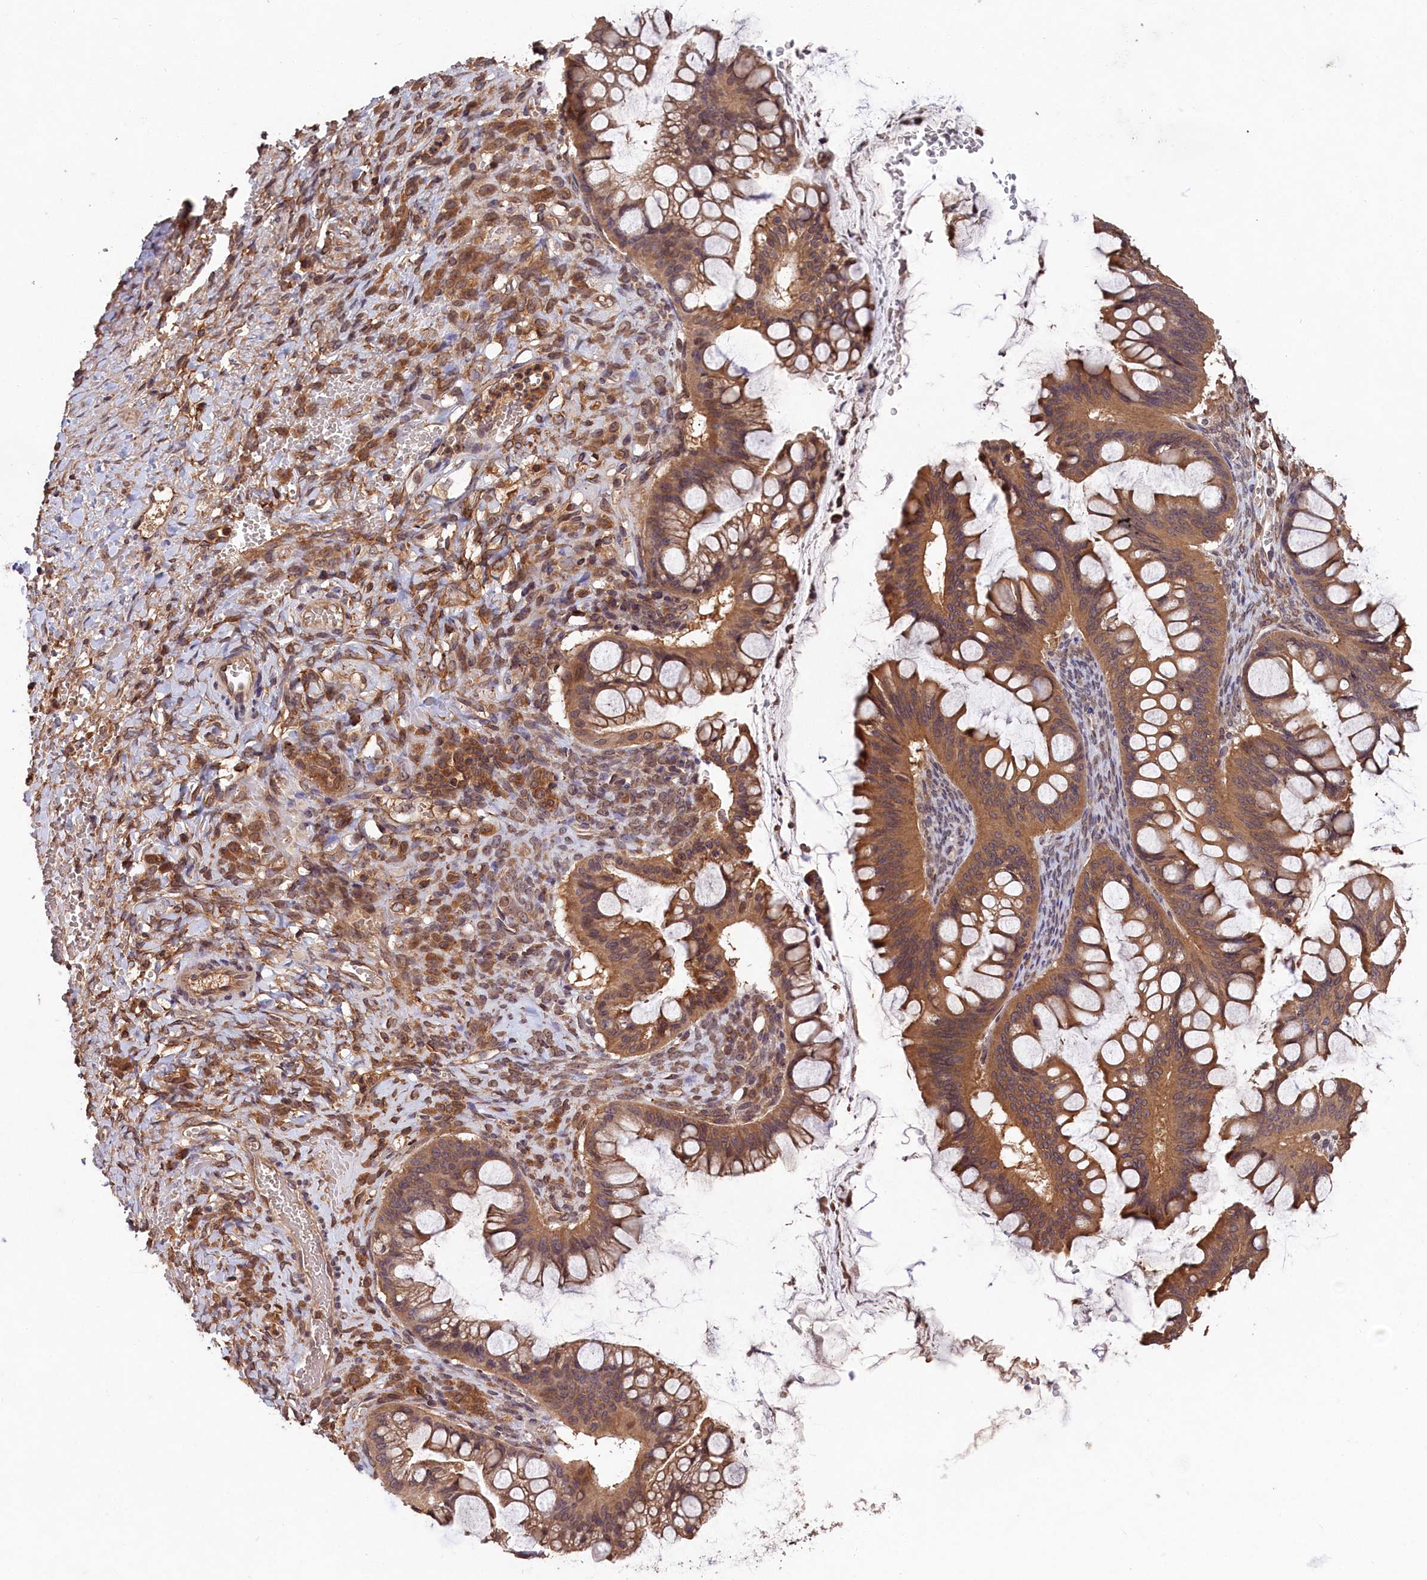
{"staining": {"intensity": "moderate", "quantity": ">75%", "location": "cytoplasmic/membranous"}, "tissue": "ovarian cancer", "cell_type": "Tumor cells", "image_type": "cancer", "snomed": [{"axis": "morphology", "description": "Cystadenocarcinoma, mucinous, NOS"}, {"axis": "topography", "description": "Ovary"}], "caption": "A brown stain highlights moderate cytoplasmic/membranous staining of a protein in mucinous cystadenocarcinoma (ovarian) tumor cells.", "gene": "CHAC1", "patient": {"sex": "female", "age": 73}}